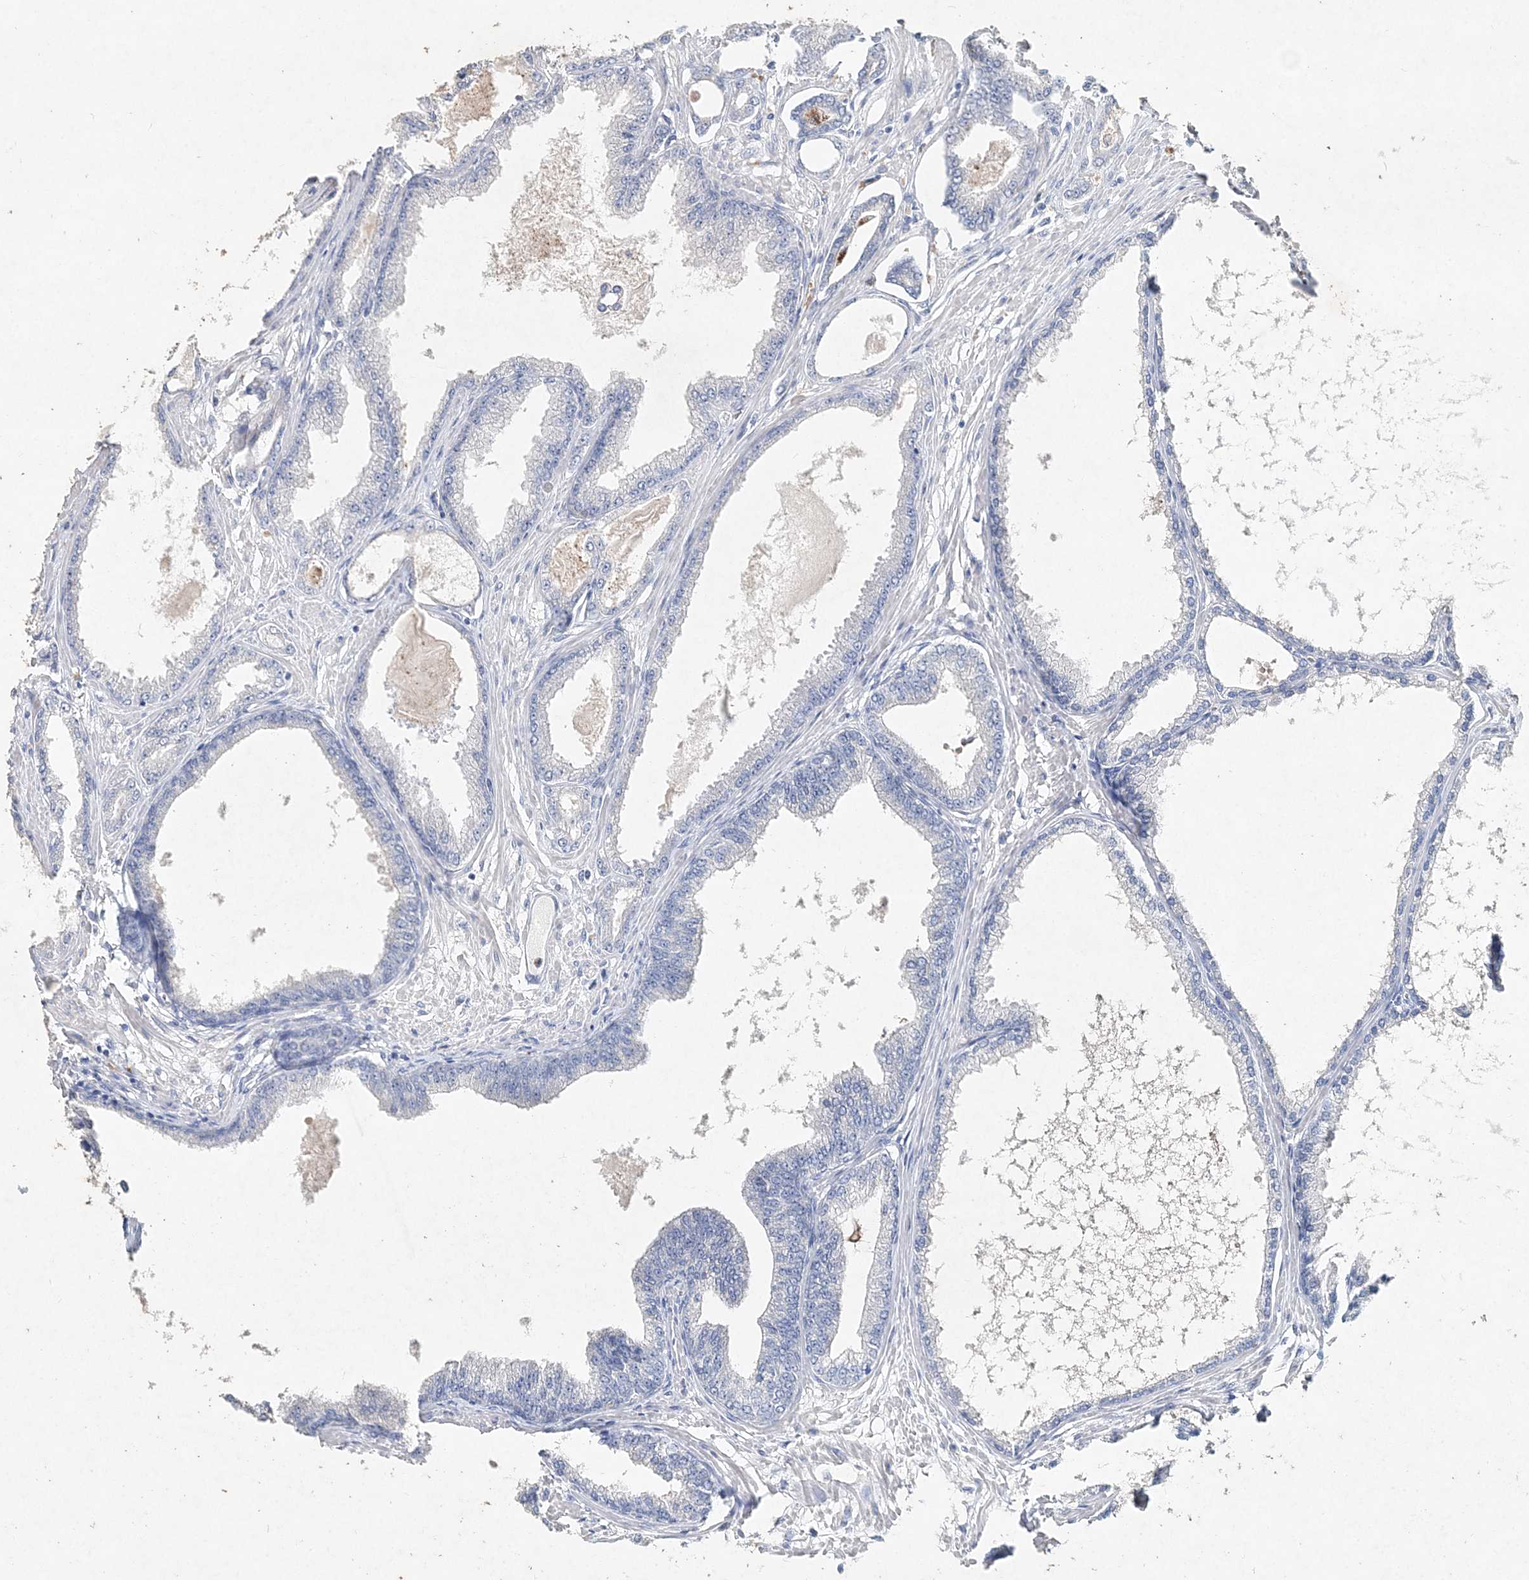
{"staining": {"intensity": "negative", "quantity": "none", "location": "none"}, "tissue": "prostate cancer", "cell_type": "Tumor cells", "image_type": "cancer", "snomed": [{"axis": "morphology", "description": "Adenocarcinoma, Low grade"}, {"axis": "topography", "description": "Prostate"}], "caption": "The micrograph shows no staining of tumor cells in prostate low-grade adenocarcinoma. (IHC, brightfield microscopy, high magnification).", "gene": "DNAH5", "patient": {"sex": "male", "age": 63}}